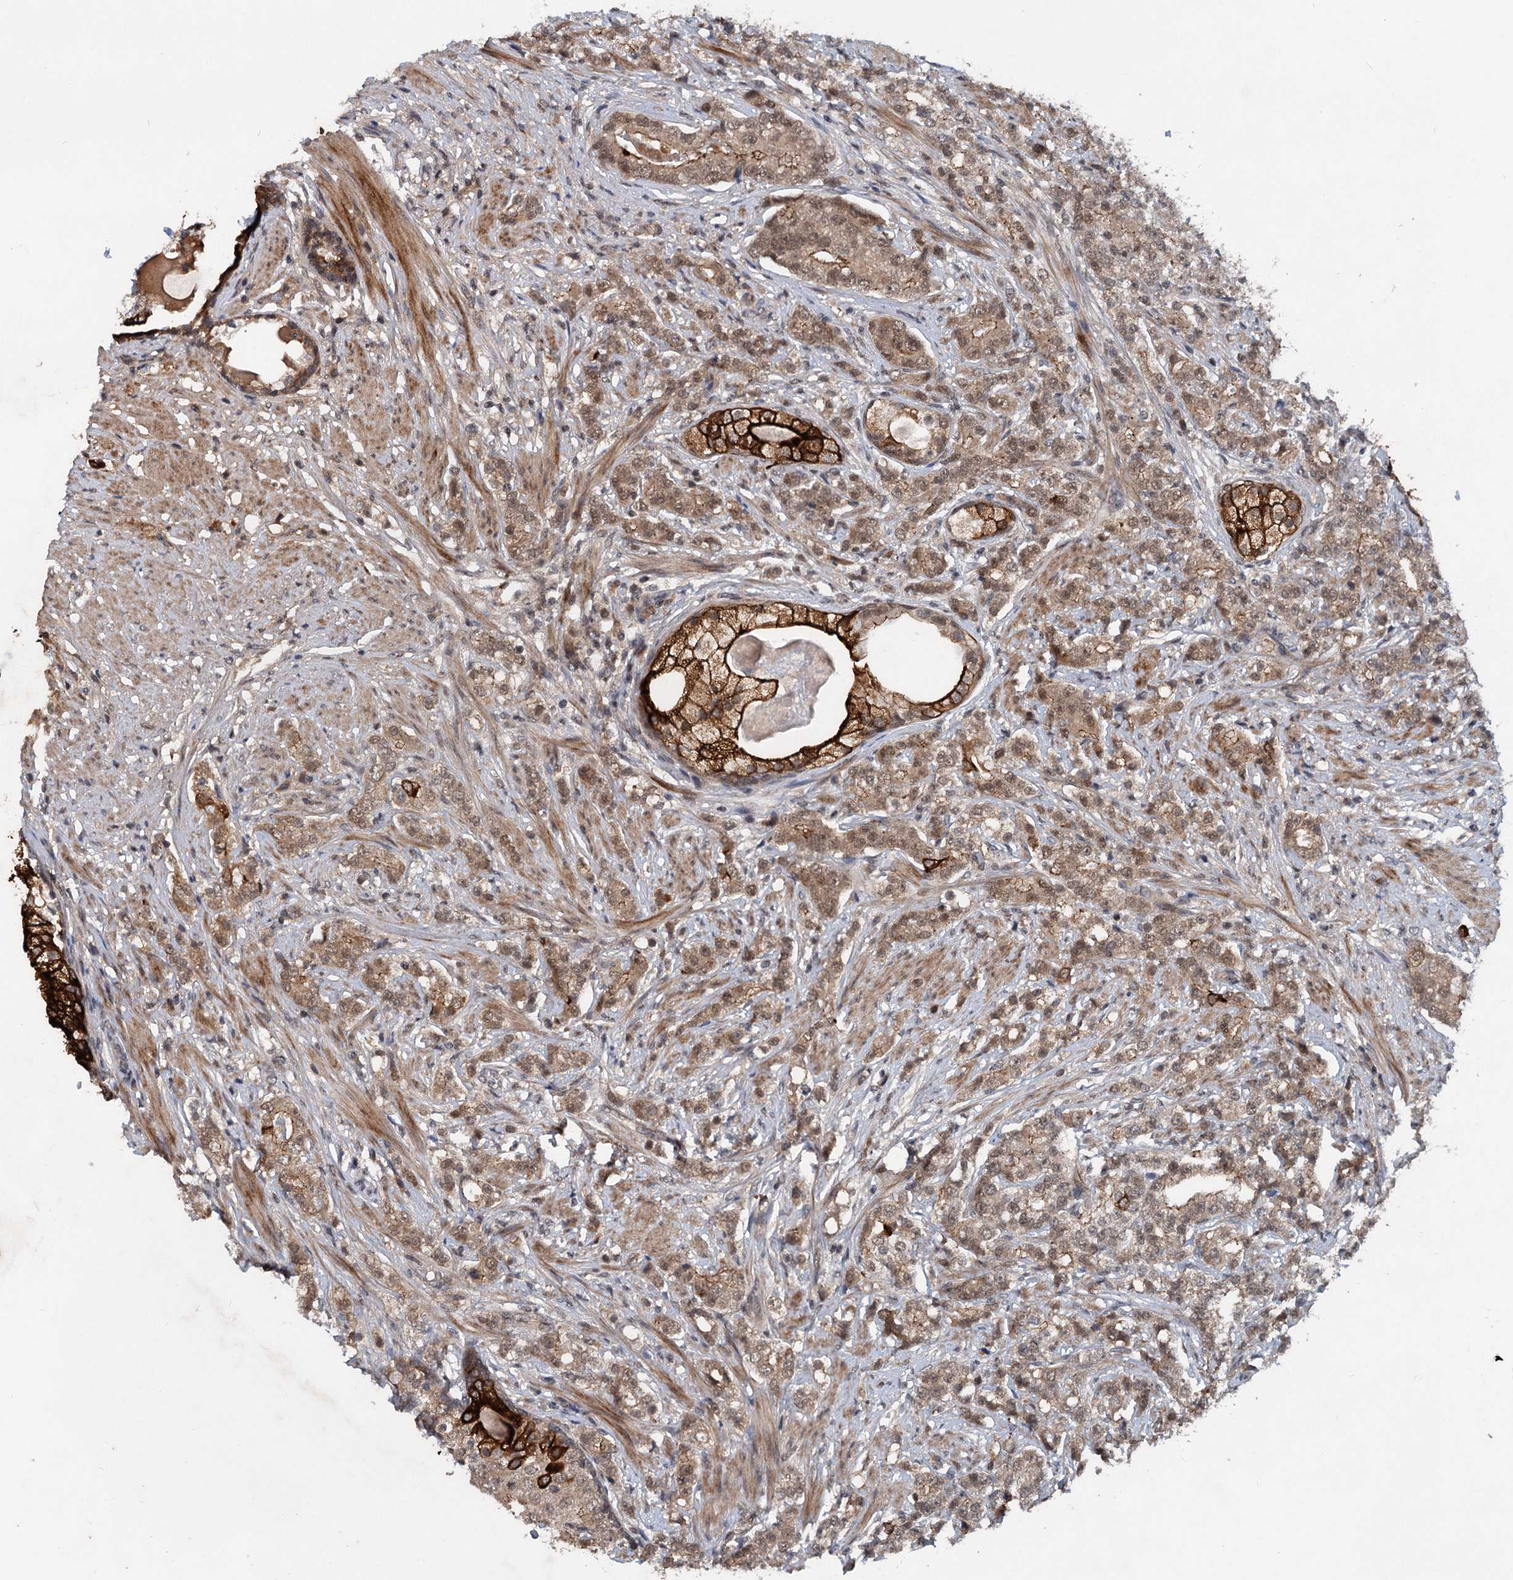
{"staining": {"intensity": "moderate", "quantity": ">75%", "location": "cytoplasmic/membranous,nuclear"}, "tissue": "prostate cancer", "cell_type": "Tumor cells", "image_type": "cancer", "snomed": [{"axis": "morphology", "description": "Adenocarcinoma, High grade"}, {"axis": "topography", "description": "Prostate"}], "caption": "Protein staining of adenocarcinoma (high-grade) (prostate) tissue exhibits moderate cytoplasmic/membranous and nuclear positivity in about >75% of tumor cells. The staining was performed using DAB, with brown indicating positive protein expression. Nuclei are stained blue with hematoxylin.", "gene": "RITA1", "patient": {"sex": "male", "age": 69}}